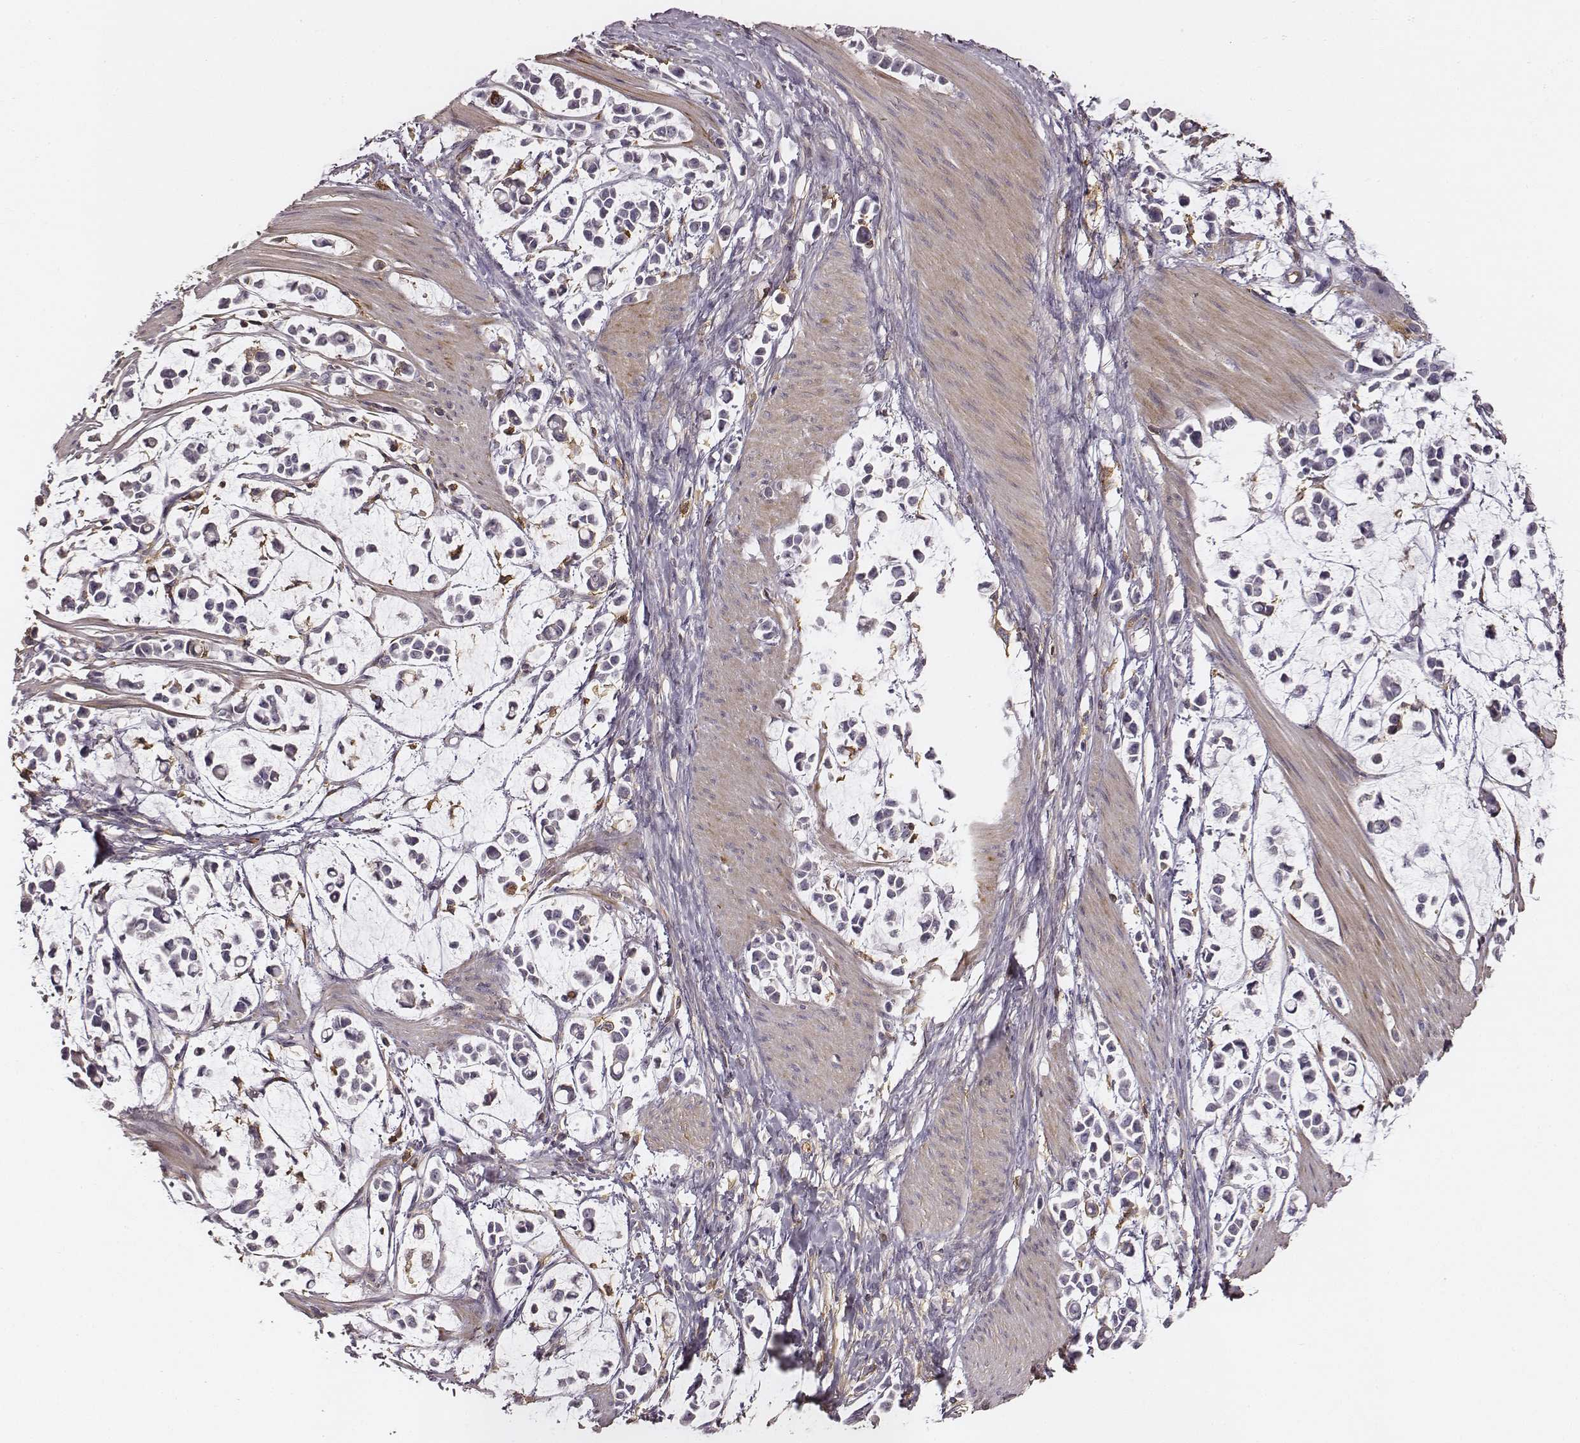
{"staining": {"intensity": "negative", "quantity": "none", "location": "none"}, "tissue": "stomach cancer", "cell_type": "Tumor cells", "image_type": "cancer", "snomed": [{"axis": "morphology", "description": "Adenocarcinoma, NOS"}, {"axis": "topography", "description": "Stomach"}], "caption": "The micrograph shows no staining of tumor cells in stomach cancer. (DAB immunohistochemistry with hematoxylin counter stain).", "gene": "ZYX", "patient": {"sex": "male", "age": 82}}